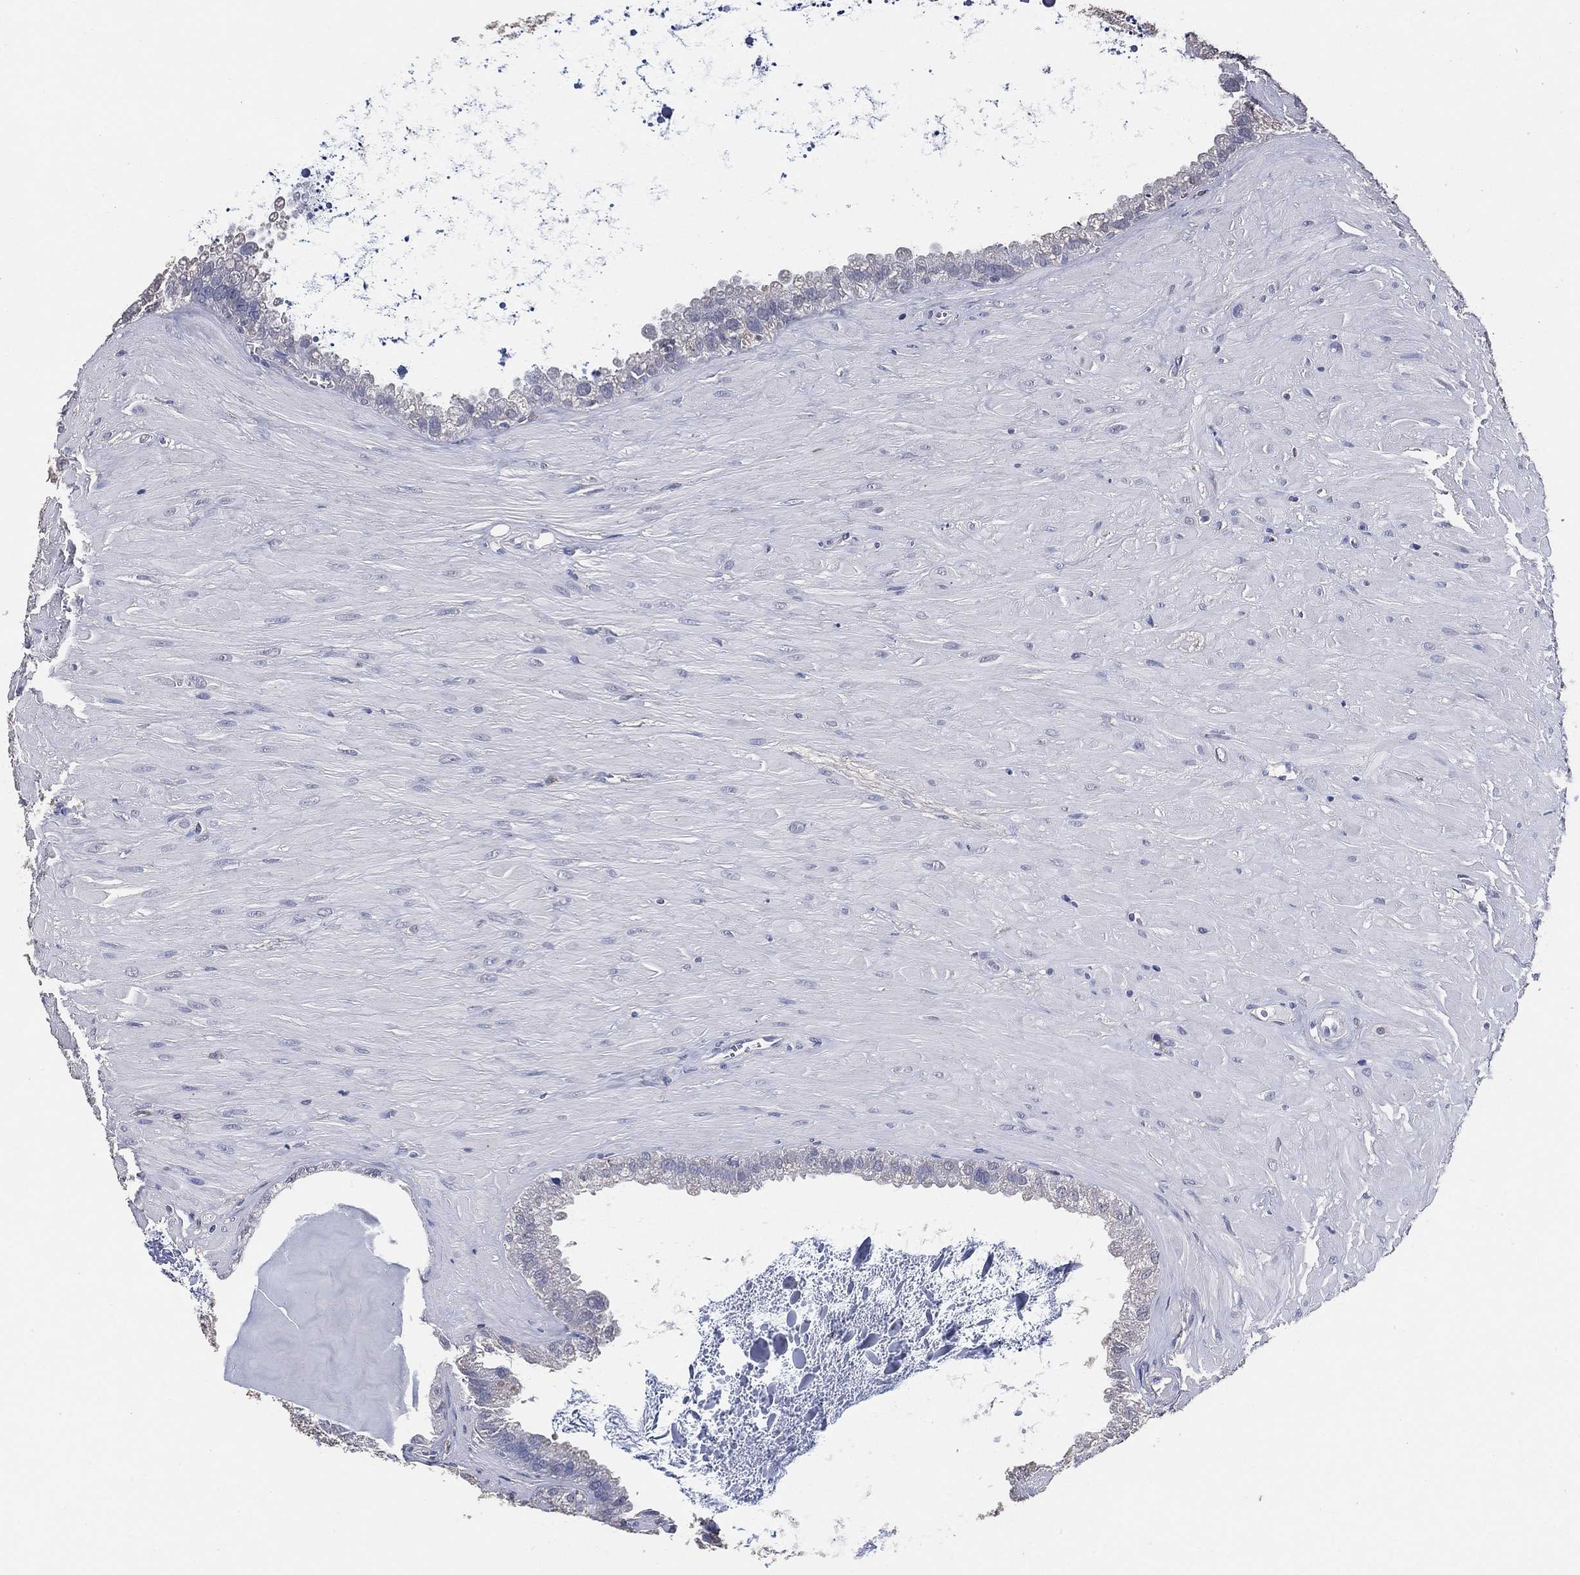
{"staining": {"intensity": "negative", "quantity": "none", "location": "none"}, "tissue": "seminal vesicle", "cell_type": "Glandular cells", "image_type": "normal", "snomed": [{"axis": "morphology", "description": "Normal tissue, NOS"}, {"axis": "topography", "description": "Seminal veicle"}], "caption": "A high-resolution histopathology image shows IHC staining of unremarkable seminal vesicle, which demonstrates no significant expression in glandular cells.", "gene": "KLK5", "patient": {"sex": "male", "age": 57}}